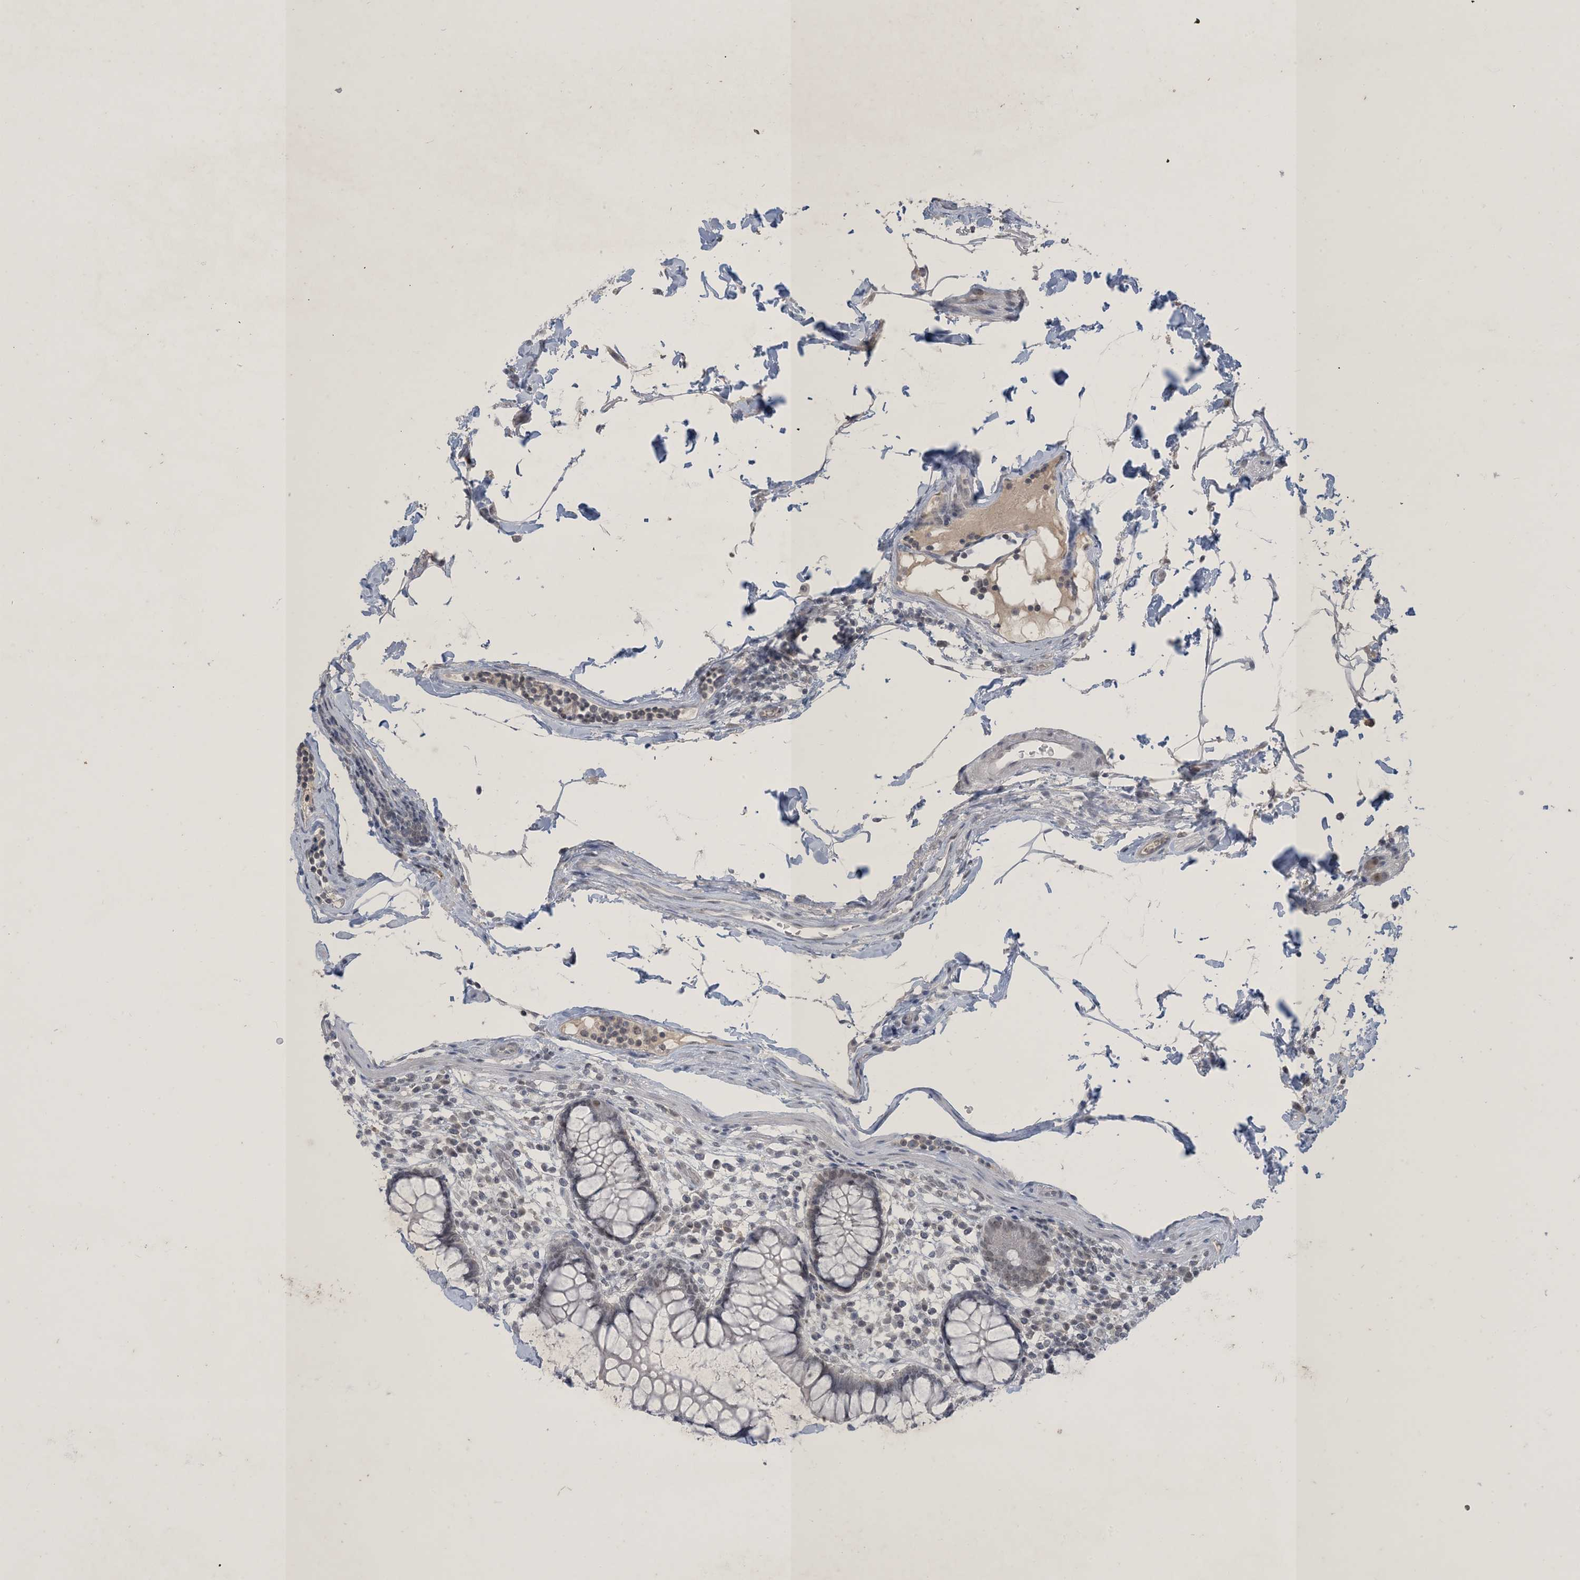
{"staining": {"intensity": "weak", "quantity": "25%-75%", "location": "cytoplasmic/membranous"}, "tissue": "colon", "cell_type": "Endothelial cells", "image_type": "normal", "snomed": [{"axis": "morphology", "description": "Normal tissue, NOS"}, {"axis": "topography", "description": "Colon"}], "caption": "Immunohistochemistry of unremarkable human colon displays low levels of weak cytoplasmic/membranous positivity in about 25%-75% of endothelial cells.", "gene": "ZNF674", "patient": {"sex": "female", "age": 79}}